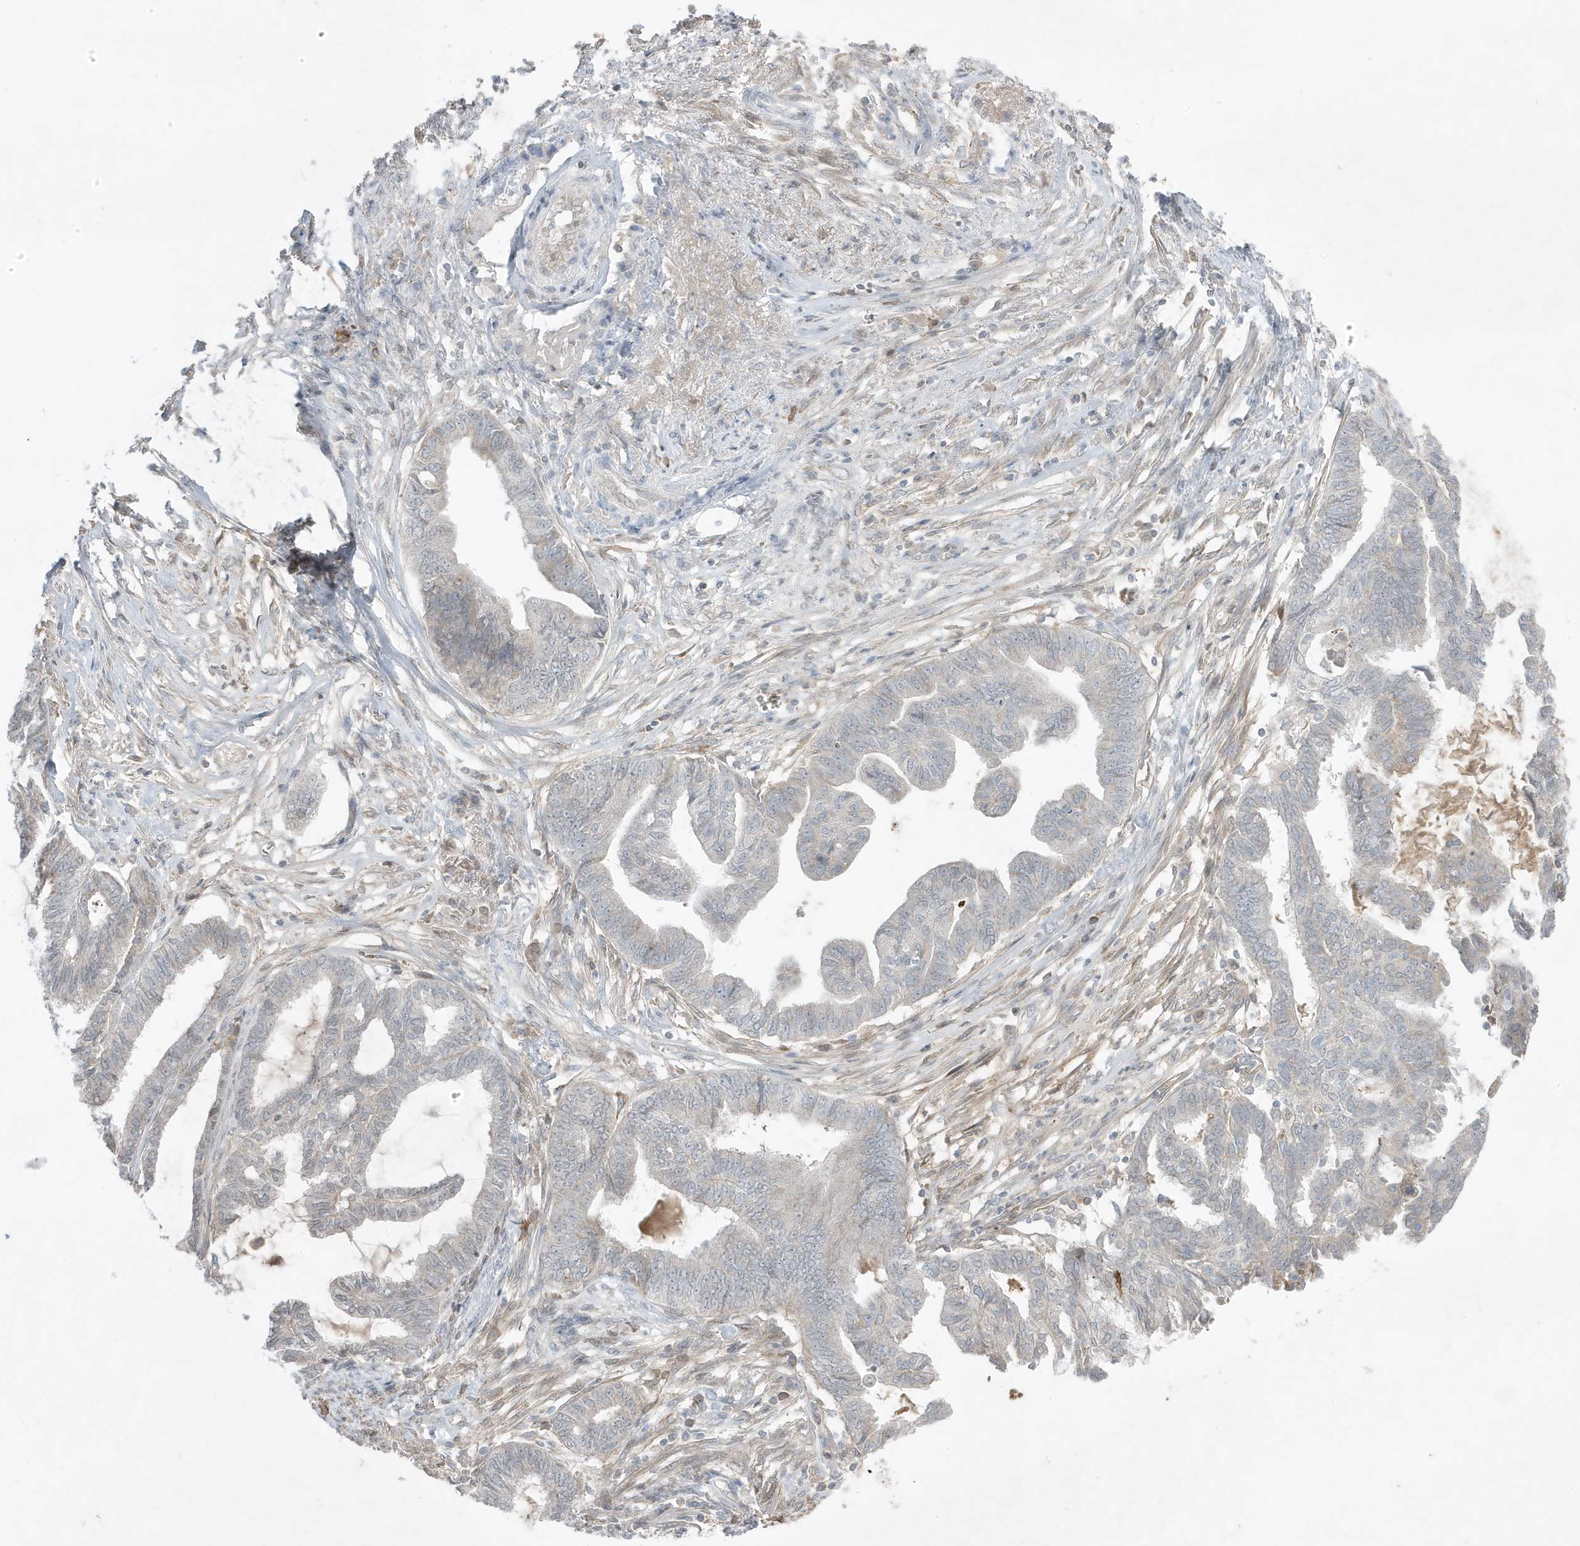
{"staining": {"intensity": "negative", "quantity": "none", "location": "none"}, "tissue": "endometrial cancer", "cell_type": "Tumor cells", "image_type": "cancer", "snomed": [{"axis": "morphology", "description": "Adenocarcinoma, NOS"}, {"axis": "topography", "description": "Endometrium"}], "caption": "This is an immunohistochemistry histopathology image of endometrial cancer. There is no positivity in tumor cells.", "gene": "FNDC1", "patient": {"sex": "female", "age": 86}}